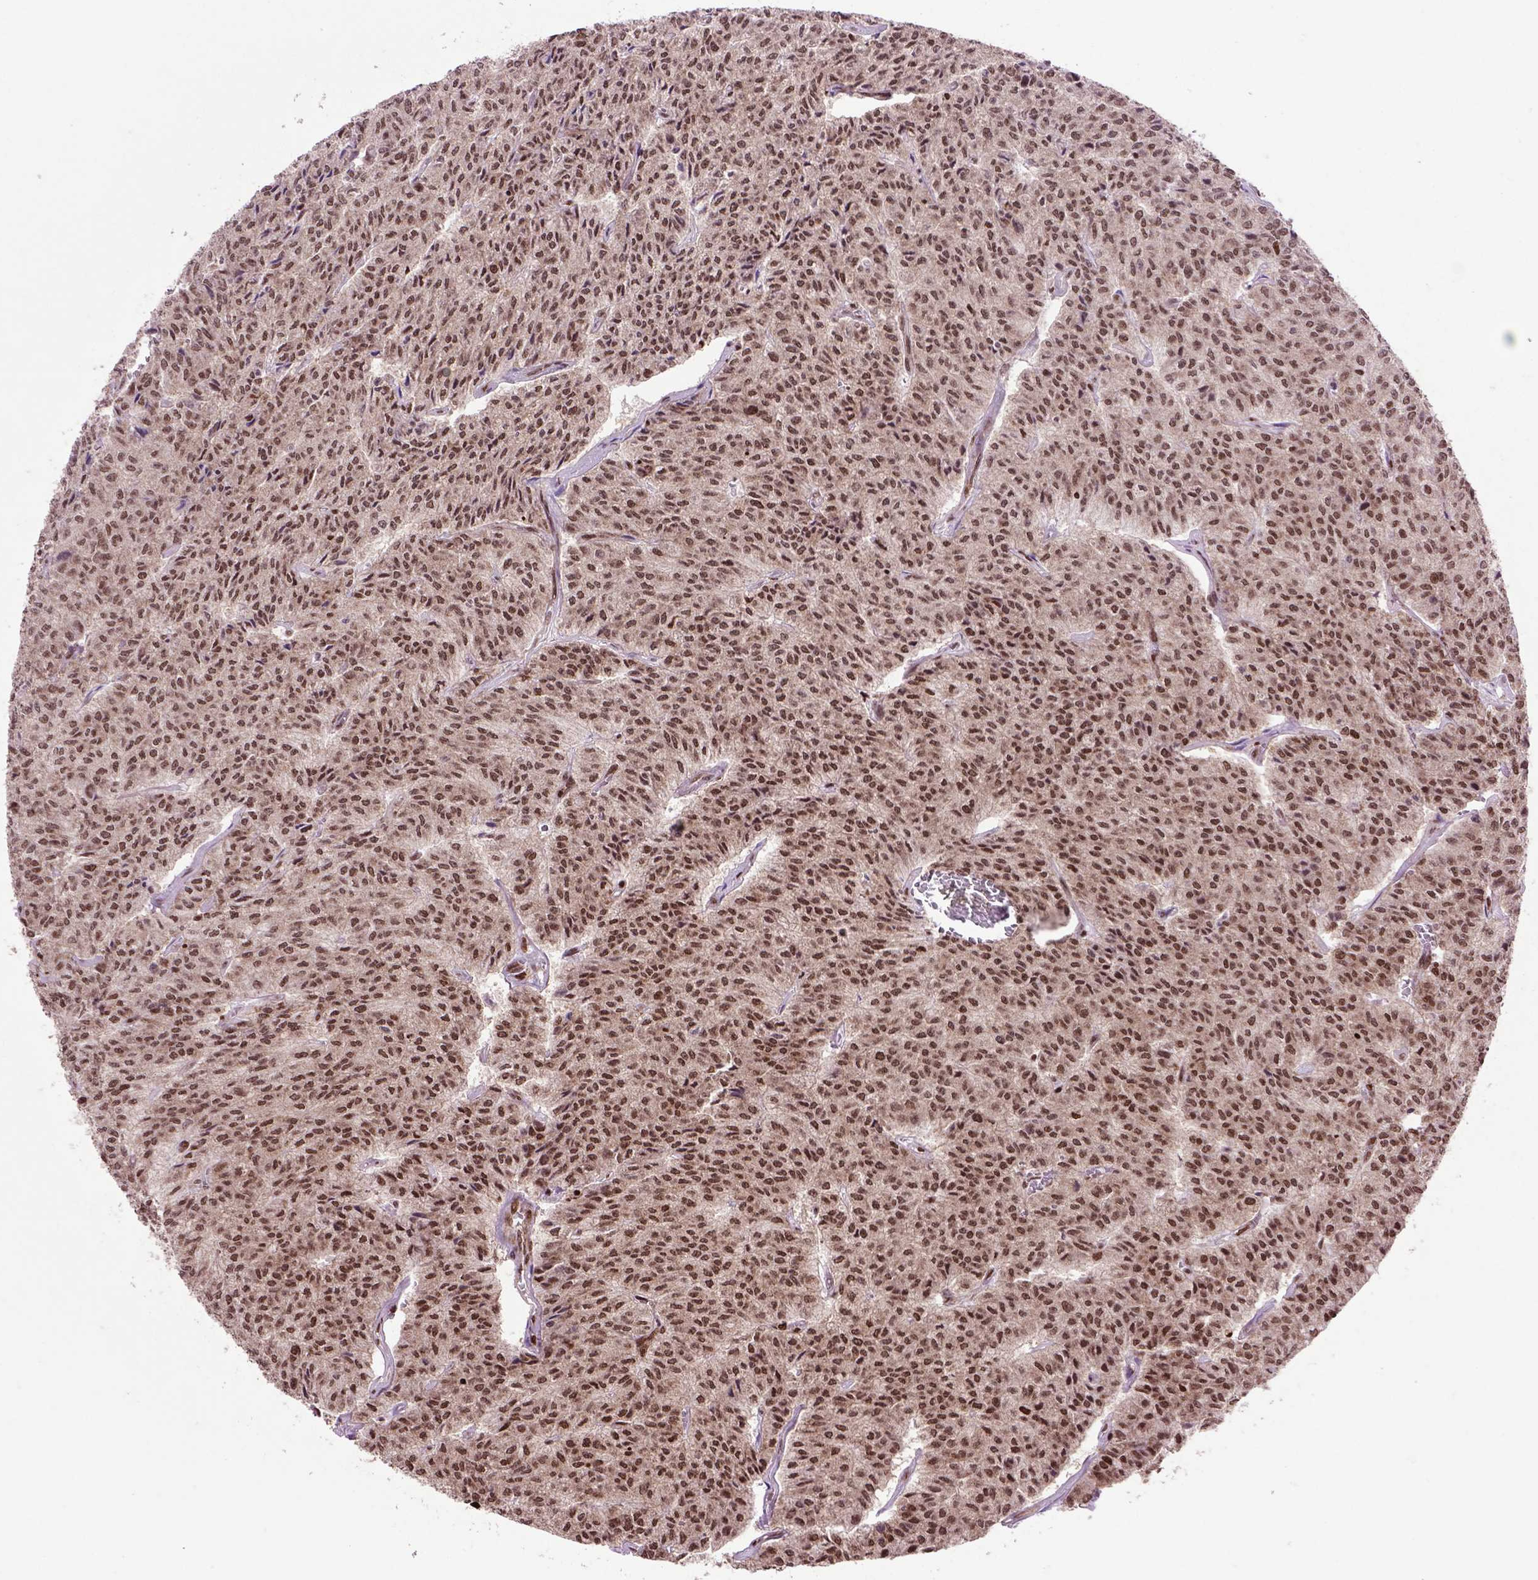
{"staining": {"intensity": "strong", "quantity": ">75%", "location": "nuclear"}, "tissue": "carcinoid", "cell_type": "Tumor cells", "image_type": "cancer", "snomed": [{"axis": "morphology", "description": "Carcinoid, malignant, NOS"}, {"axis": "topography", "description": "Lung"}], "caption": "Immunohistochemistry (IHC) staining of carcinoid, which demonstrates high levels of strong nuclear staining in about >75% of tumor cells indicating strong nuclear protein positivity. The staining was performed using DAB (brown) for protein detection and nuclei were counterstained in hematoxylin (blue).", "gene": "CELF1", "patient": {"sex": "male", "age": 71}}